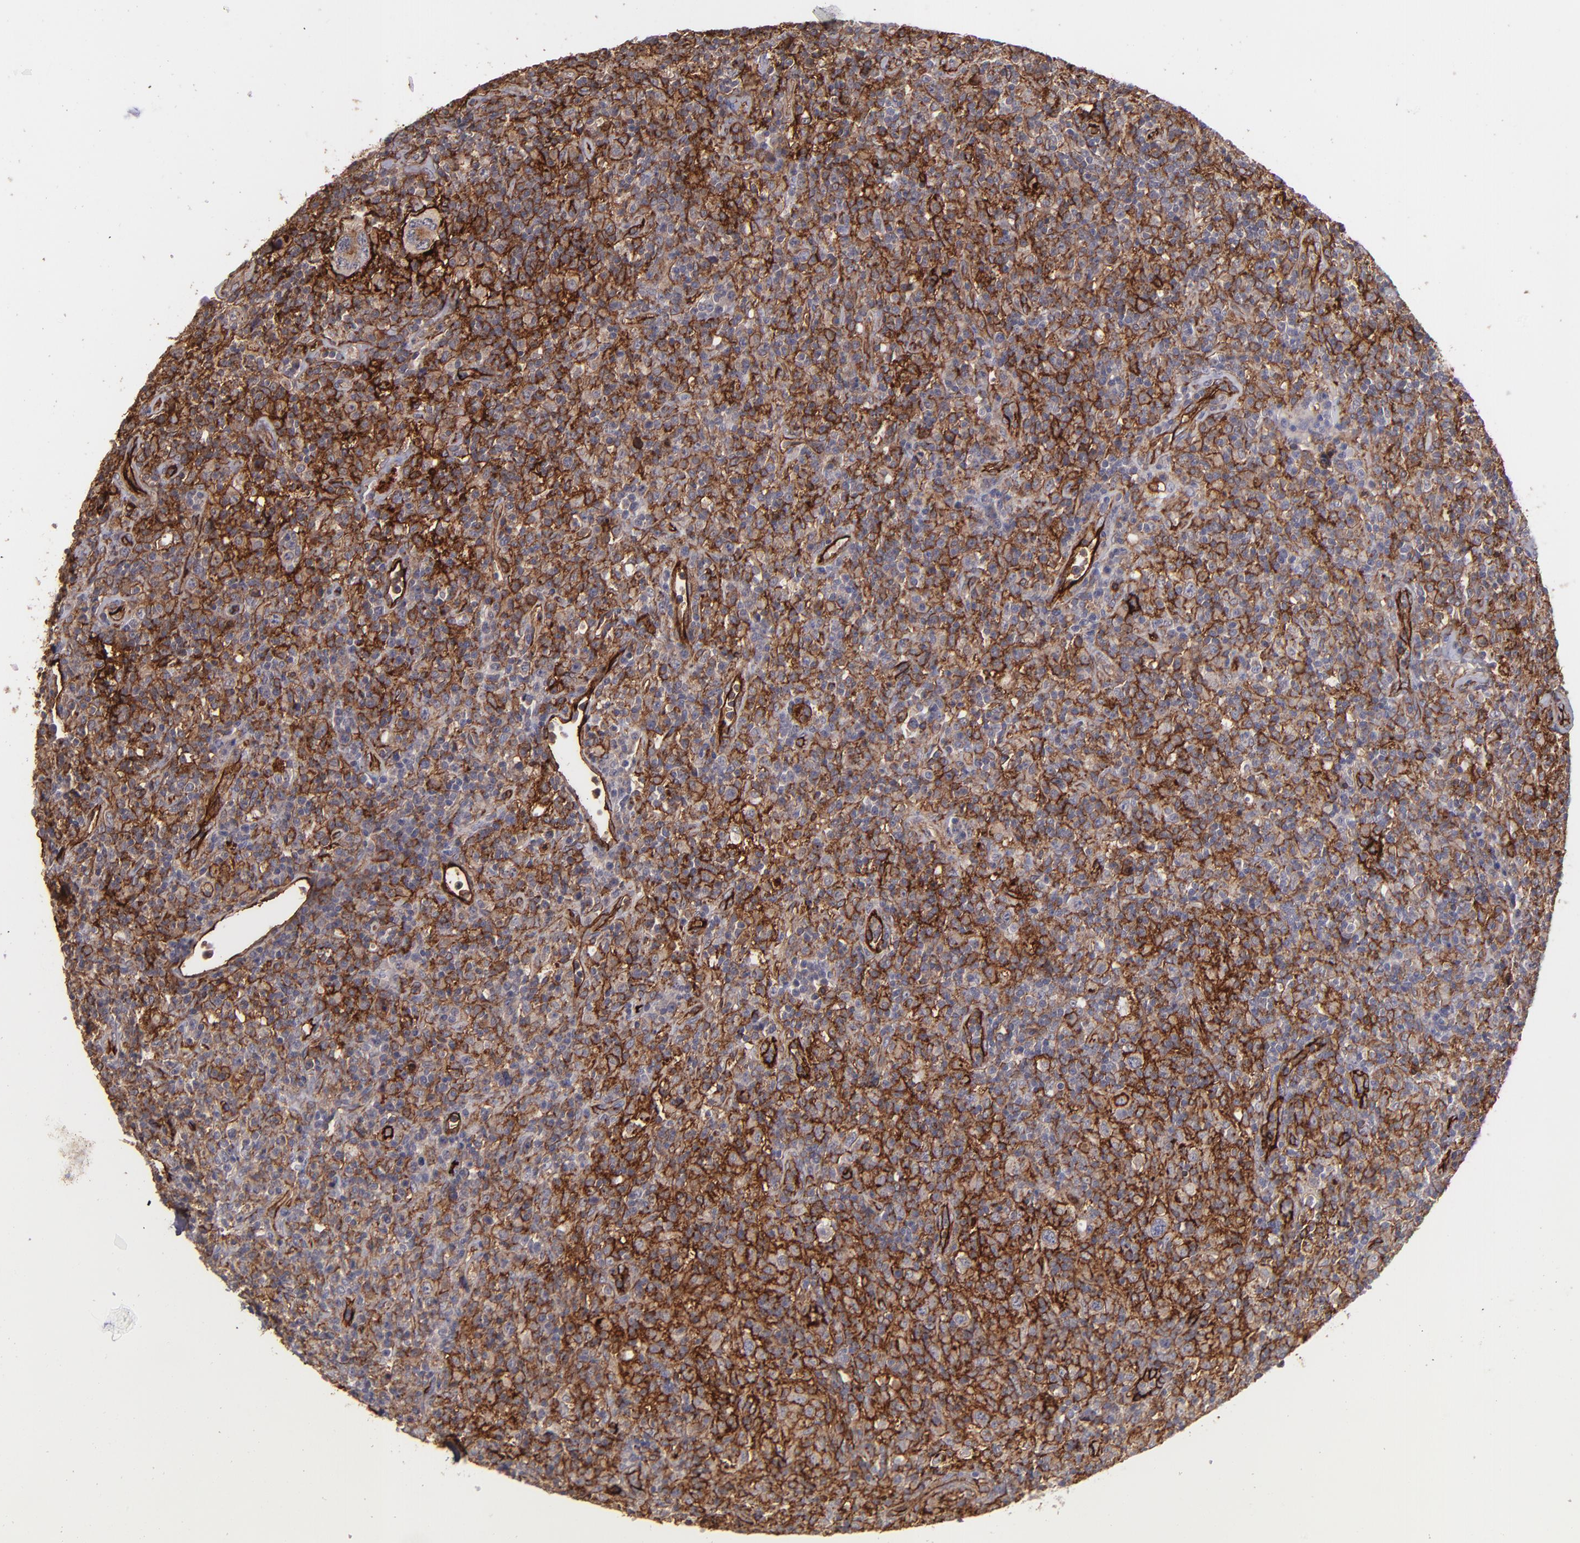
{"staining": {"intensity": "moderate", "quantity": ">75%", "location": "cytoplasmic/membranous"}, "tissue": "lymphoma", "cell_type": "Tumor cells", "image_type": "cancer", "snomed": [{"axis": "morphology", "description": "Hodgkin's disease, NOS"}, {"axis": "topography", "description": "Lymph node"}], "caption": "Immunohistochemistry staining of Hodgkin's disease, which exhibits medium levels of moderate cytoplasmic/membranous staining in about >75% of tumor cells indicating moderate cytoplasmic/membranous protein staining. The staining was performed using DAB (3,3'-diaminobenzidine) (brown) for protein detection and nuclei were counterstained in hematoxylin (blue).", "gene": "ICAM1", "patient": {"sex": "male", "age": 65}}